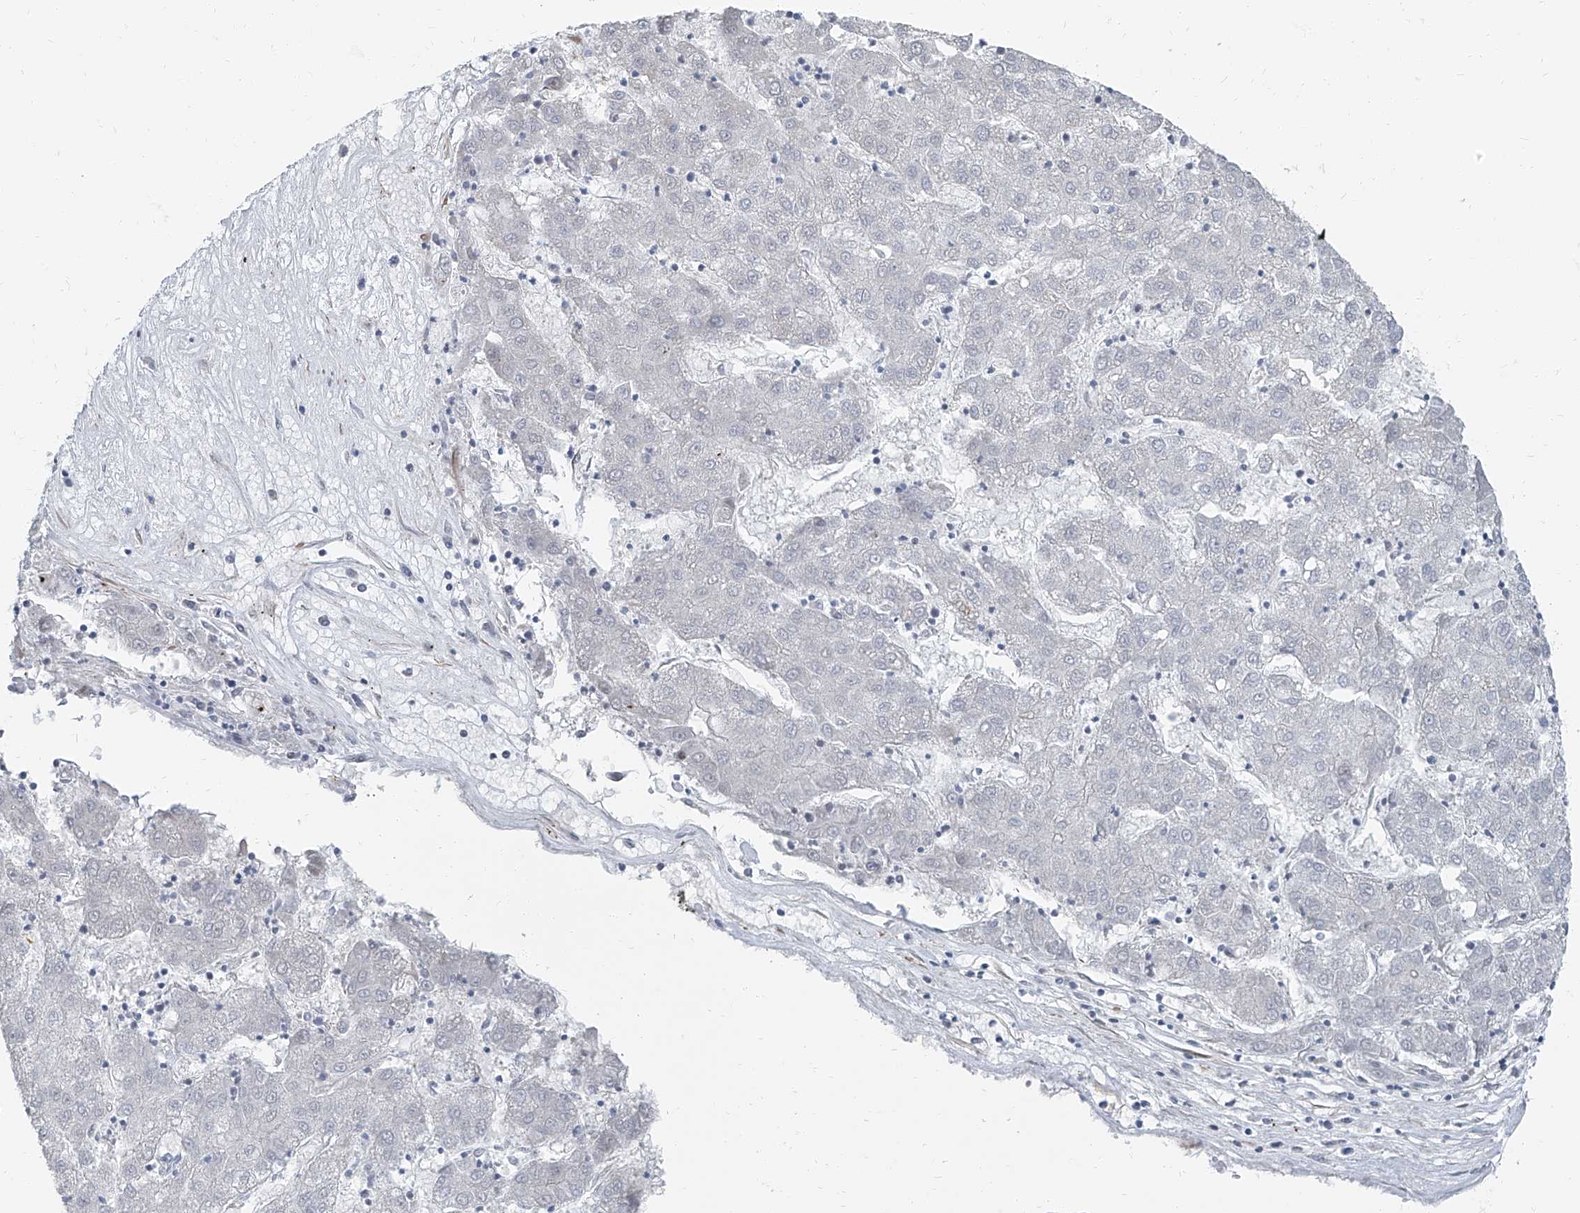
{"staining": {"intensity": "negative", "quantity": "none", "location": "none"}, "tissue": "liver cancer", "cell_type": "Tumor cells", "image_type": "cancer", "snomed": [{"axis": "morphology", "description": "Carcinoma, Hepatocellular, NOS"}, {"axis": "topography", "description": "Liver"}], "caption": "Tumor cells show no significant protein positivity in hepatocellular carcinoma (liver).", "gene": "TXLNB", "patient": {"sex": "male", "age": 72}}